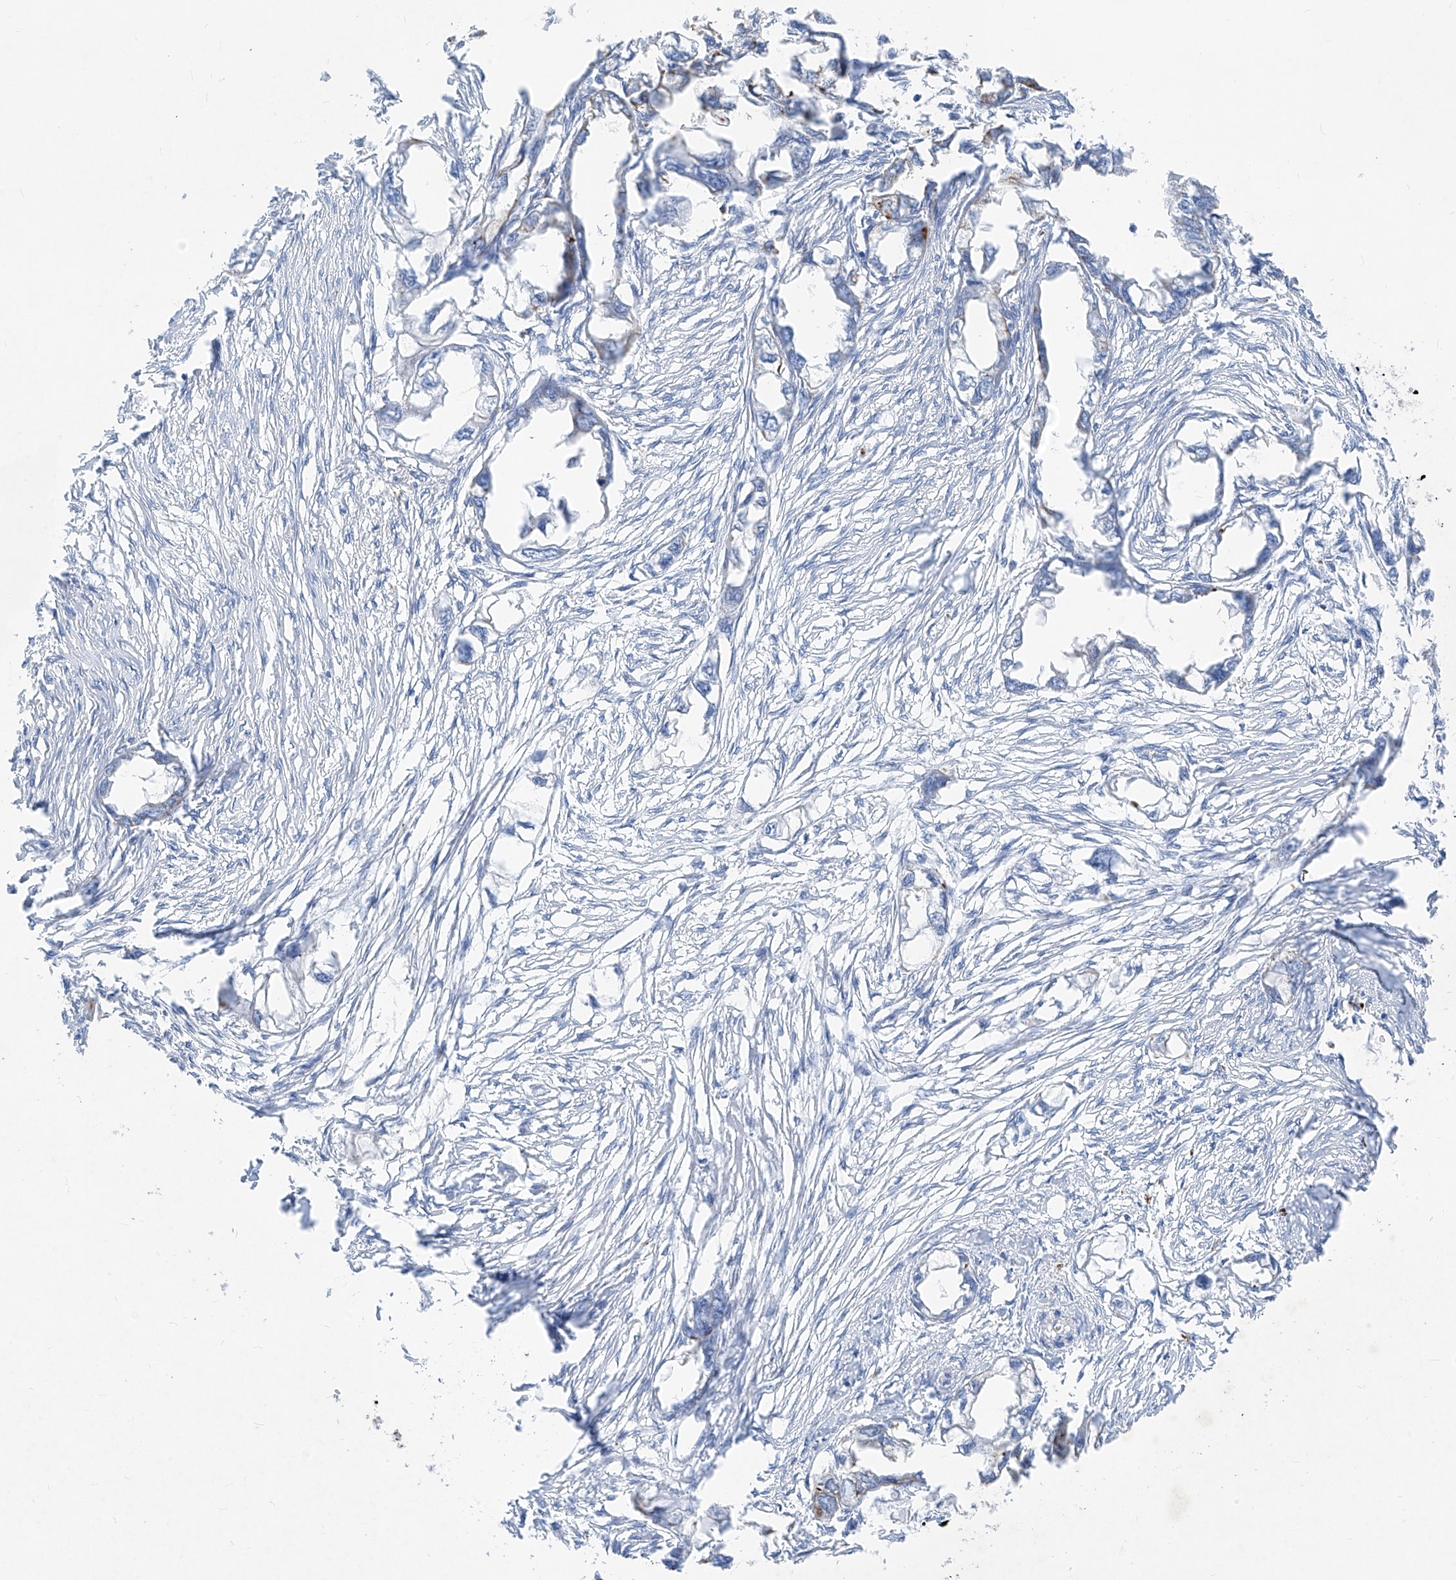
{"staining": {"intensity": "negative", "quantity": "none", "location": "none"}, "tissue": "endometrial cancer", "cell_type": "Tumor cells", "image_type": "cancer", "snomed": [{"axis": "morphology", "description": "Adenocarcinoma, NOS"}, {"axis": "morphology", "description": "Adenocarcinoma, metastatic, NOS"}, {"axis": "topography", "description": "Adipose tissue"}, {"axis": "topography", "description": "Endometrium"}], "caption": "Tumor cells show no significant positivity in metastatic adenocarcinoma (endometrial).", "gene": "GPR137C", "patient": {"sex": "female", "age": 67}}